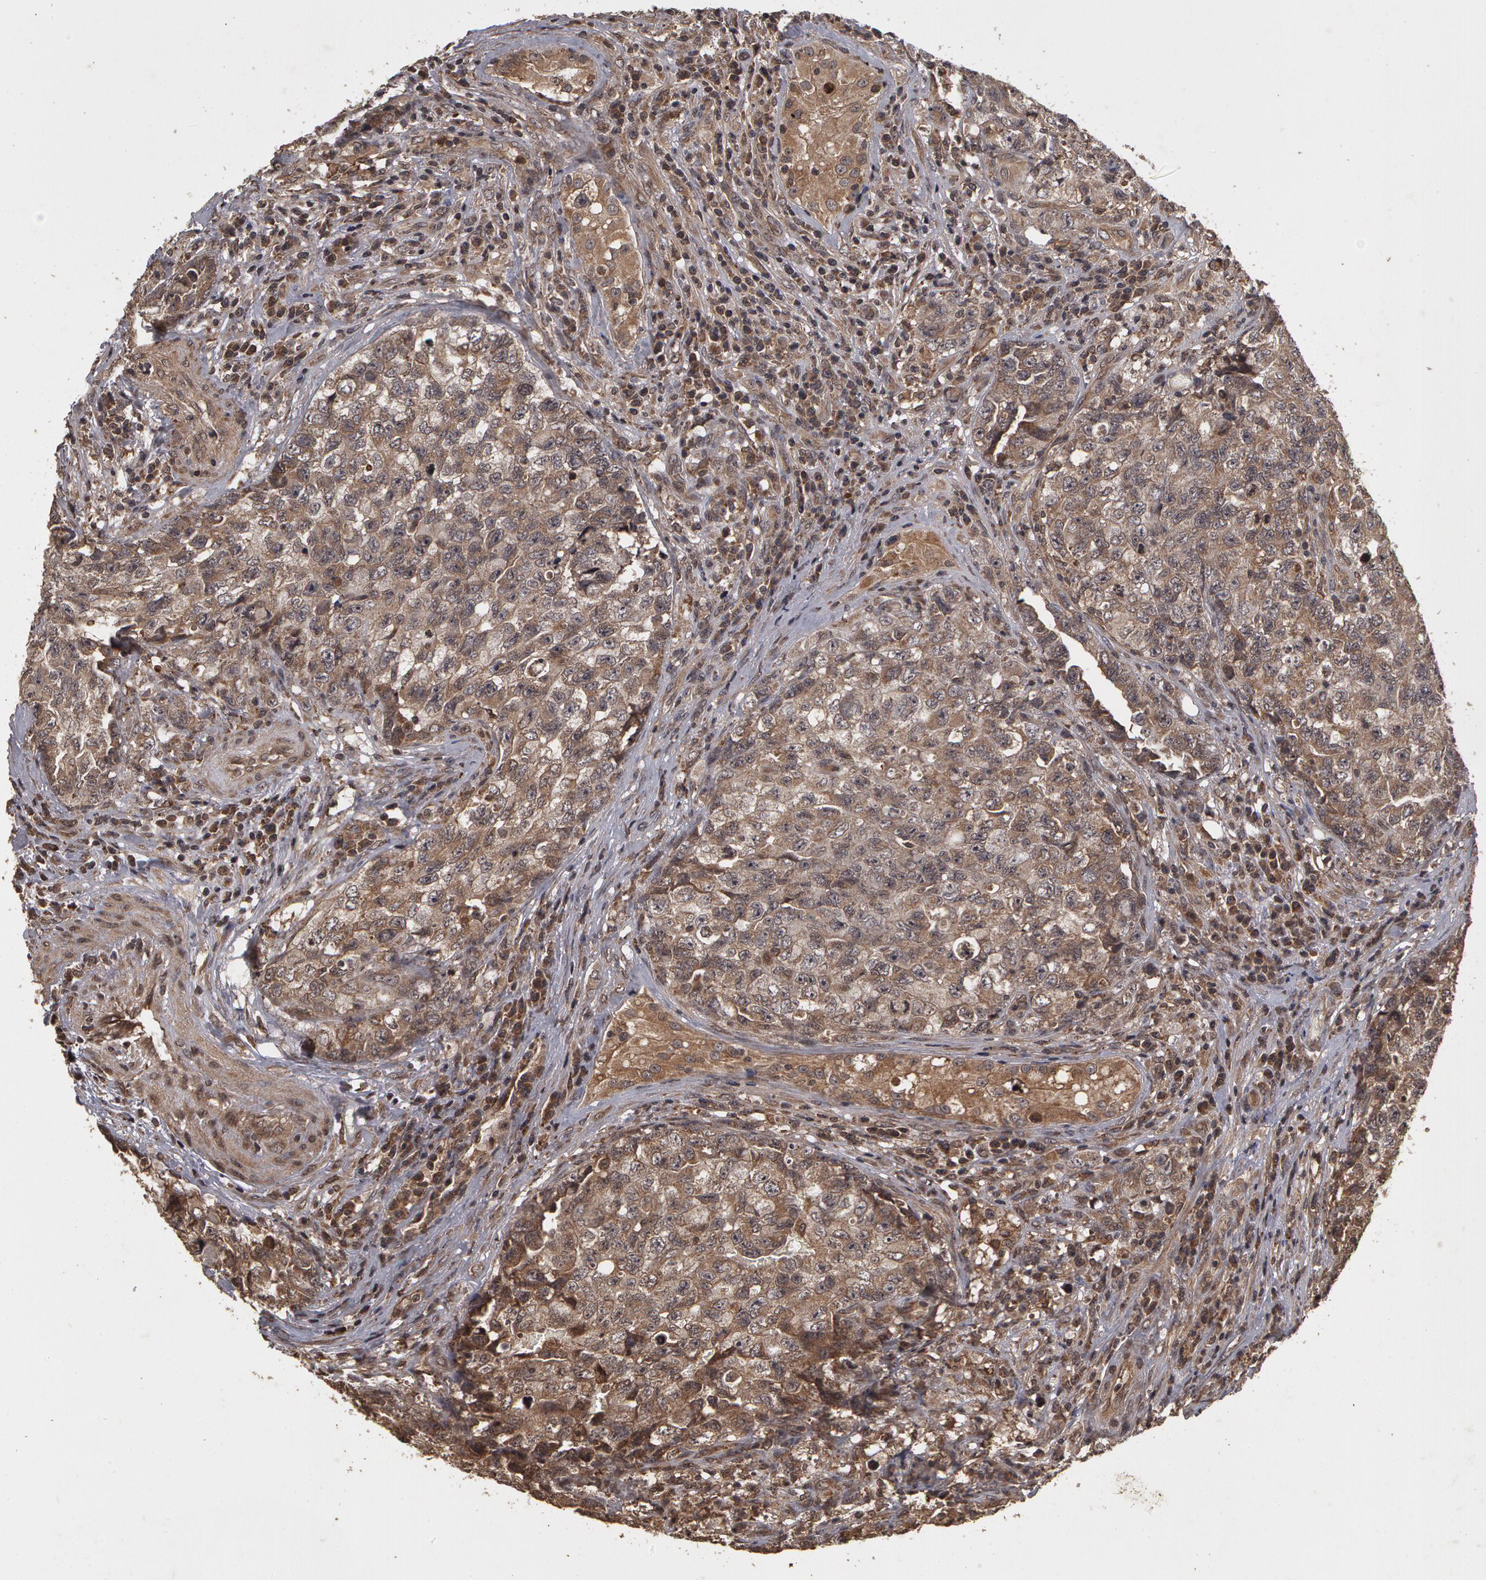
{"staining": {"intensity": "weak", "quantity": "25%-75%", "location": "cytoplasmic/membranous"}, "tissue": "testis cancer", "cell_type": "Tumor cells", "image_type": "cancer", "snomed": [{"axis": "morphology", "description": "Carcinoma, Embryonal, NOS"}, {"axis": "topography", "description": "Testis"}], "caption": "The photomicrograph shows a brown stain indicating the presence of a protein in the cytoplasmic/membranous of tumor cells in testis cancer (embryonal carcinoma).", "gene": "CALR", "patient": {"sex": "male", "age": 31}}